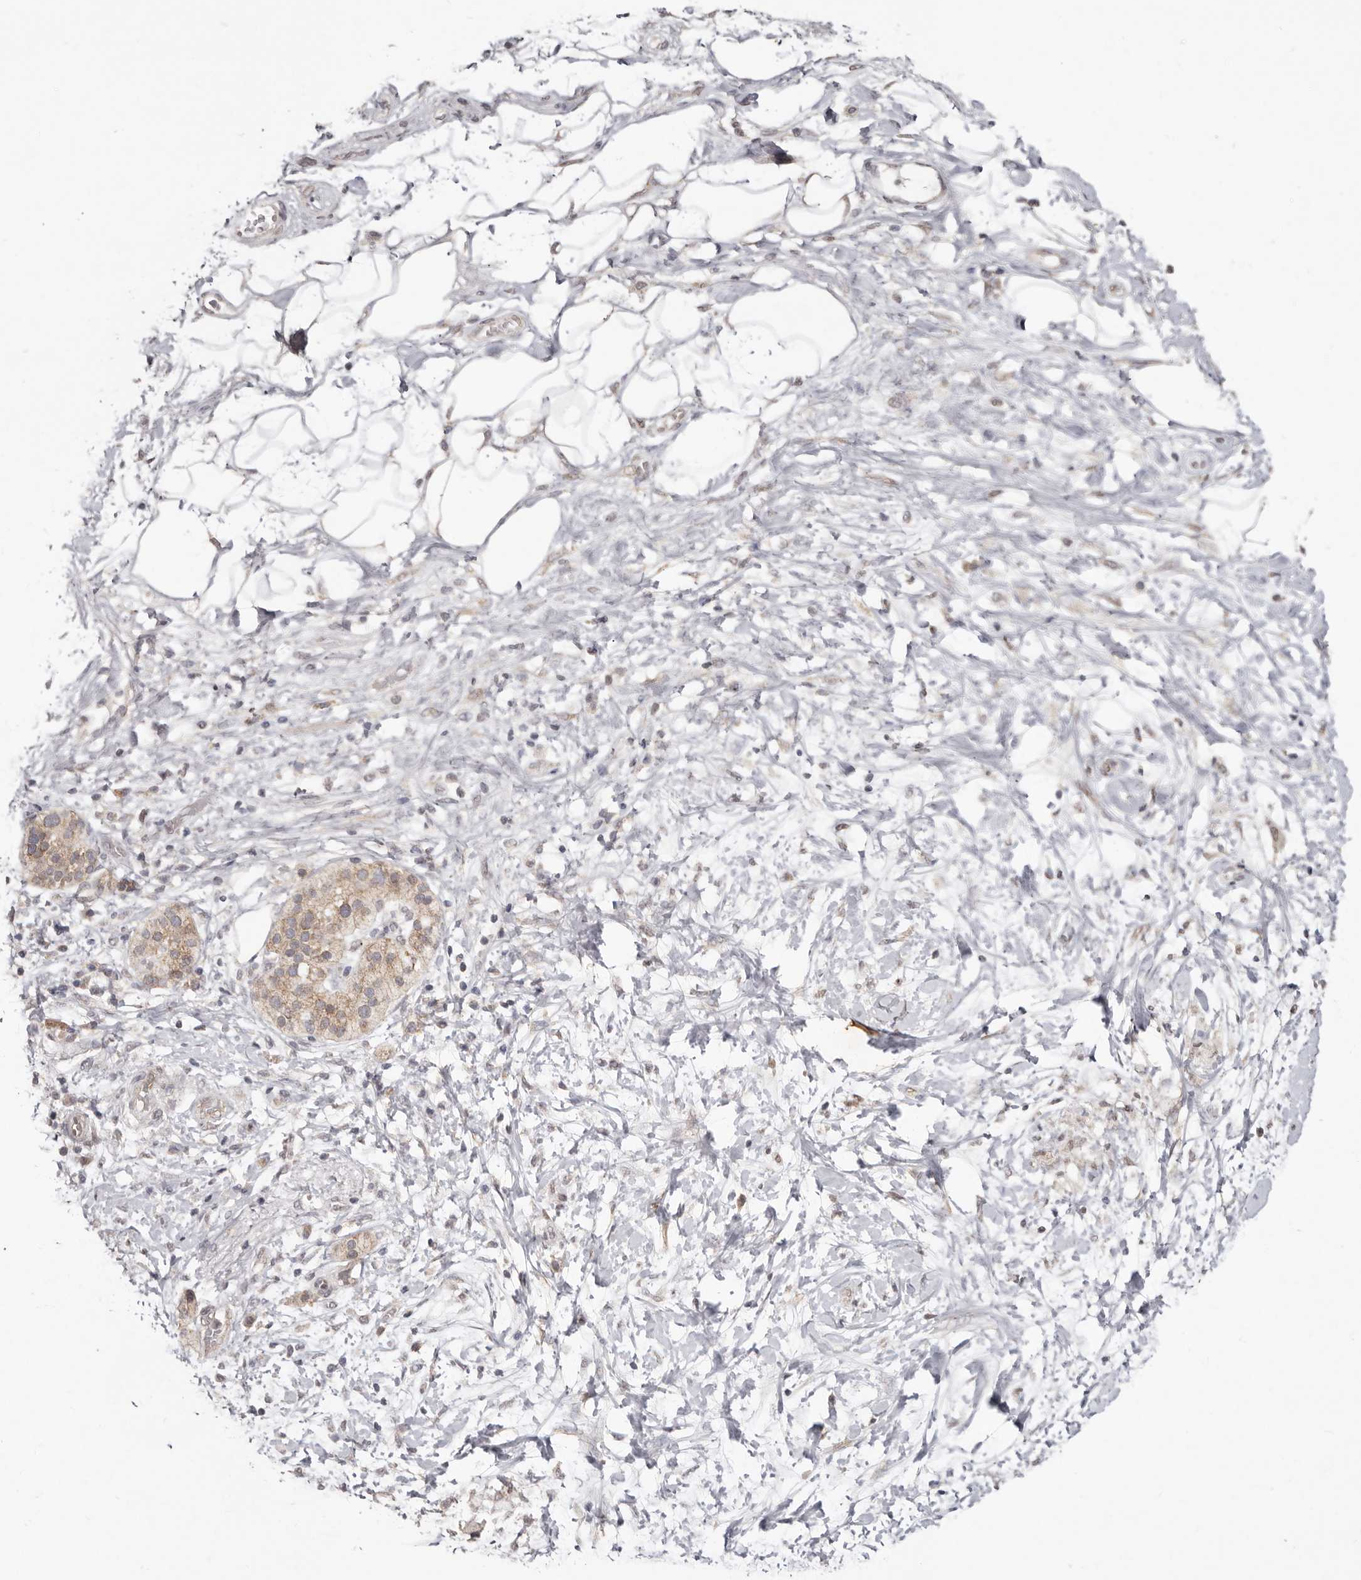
{"staining": {"intensity": "negative", "quantity": "none", "location": "none"}, "tissue": "adipose tissue", "cell_type": "Adipocytes", "image_type": "normal", "snomed": [{"axis": "morphology", "description": "Normal tissue, NOS"}, {"axis": "morphology", "description": "Adenocarcinoma, NOS"}, {"axis": "topography", "description": "Duodenum"}, {"axis": "topography", "description": "Peripheral nerve tissue"}], "caption": "This is a image of IHC staining of normal adipose tissue, which shows no positivity in adipocytes. Nuclei are stained in blue.", "gene": "LINGO2", "patient": {"sex": "female", "age": 60}}